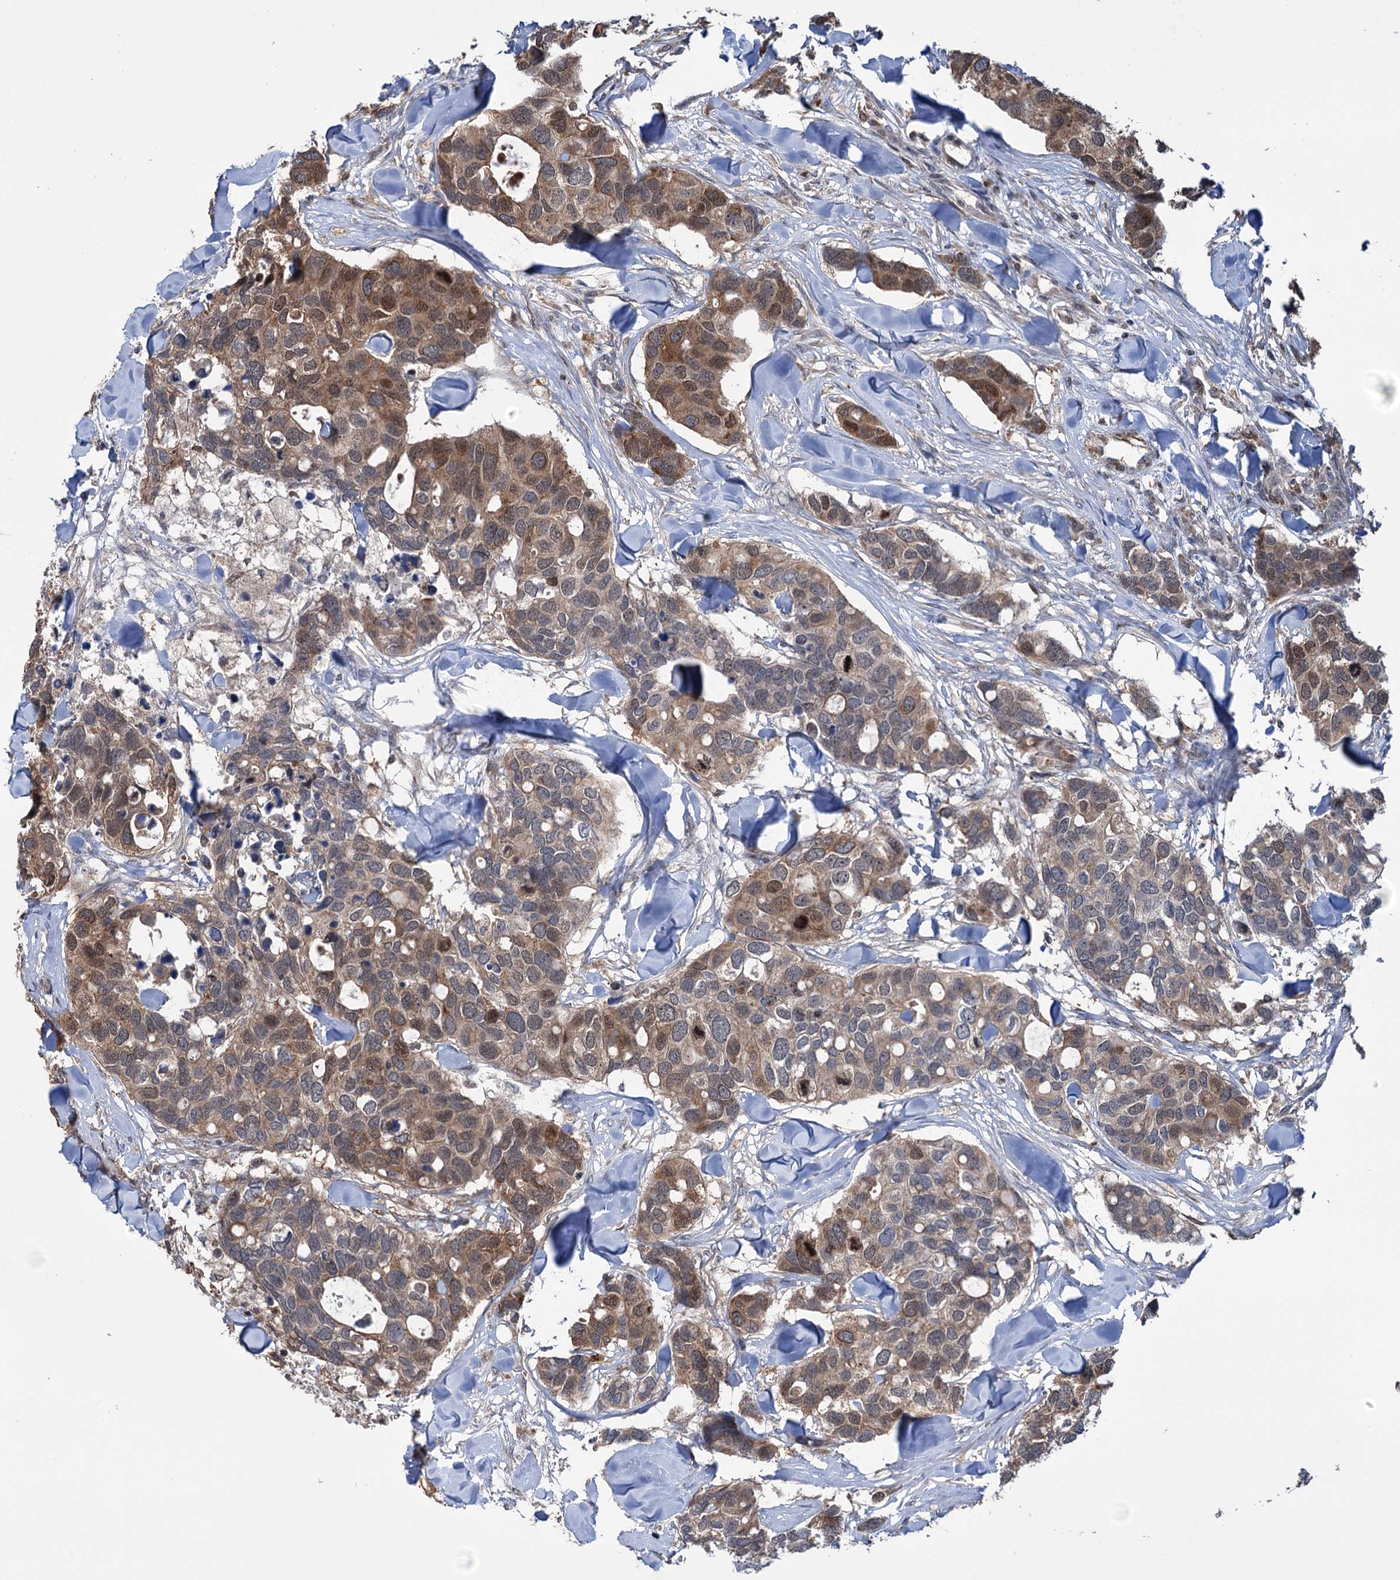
{"staining": {"intensity": "strong", "quantity": ">75%", "location": "cytoplasmic/membranous,nuclear"}, "tissue": "breast cancer", "cell_type": "Tumor cells", "image_type": "cancer", "snomed": [{"axis": "morphology", "description": "Duct carcinoma"}, {"axis": "topography", "description": "Breast"}], "caption": "Protein expression analysis of human intraductal carcinoma (breast) reveals strong cytoplasmic/membranous and nuclear expression in approximately >75% of tumor cells. (DAB = brown stain, brightfield microscopy at high magnification).", "gene": "NCAPD2", "patient": {"sex": "female", "age": 83}}